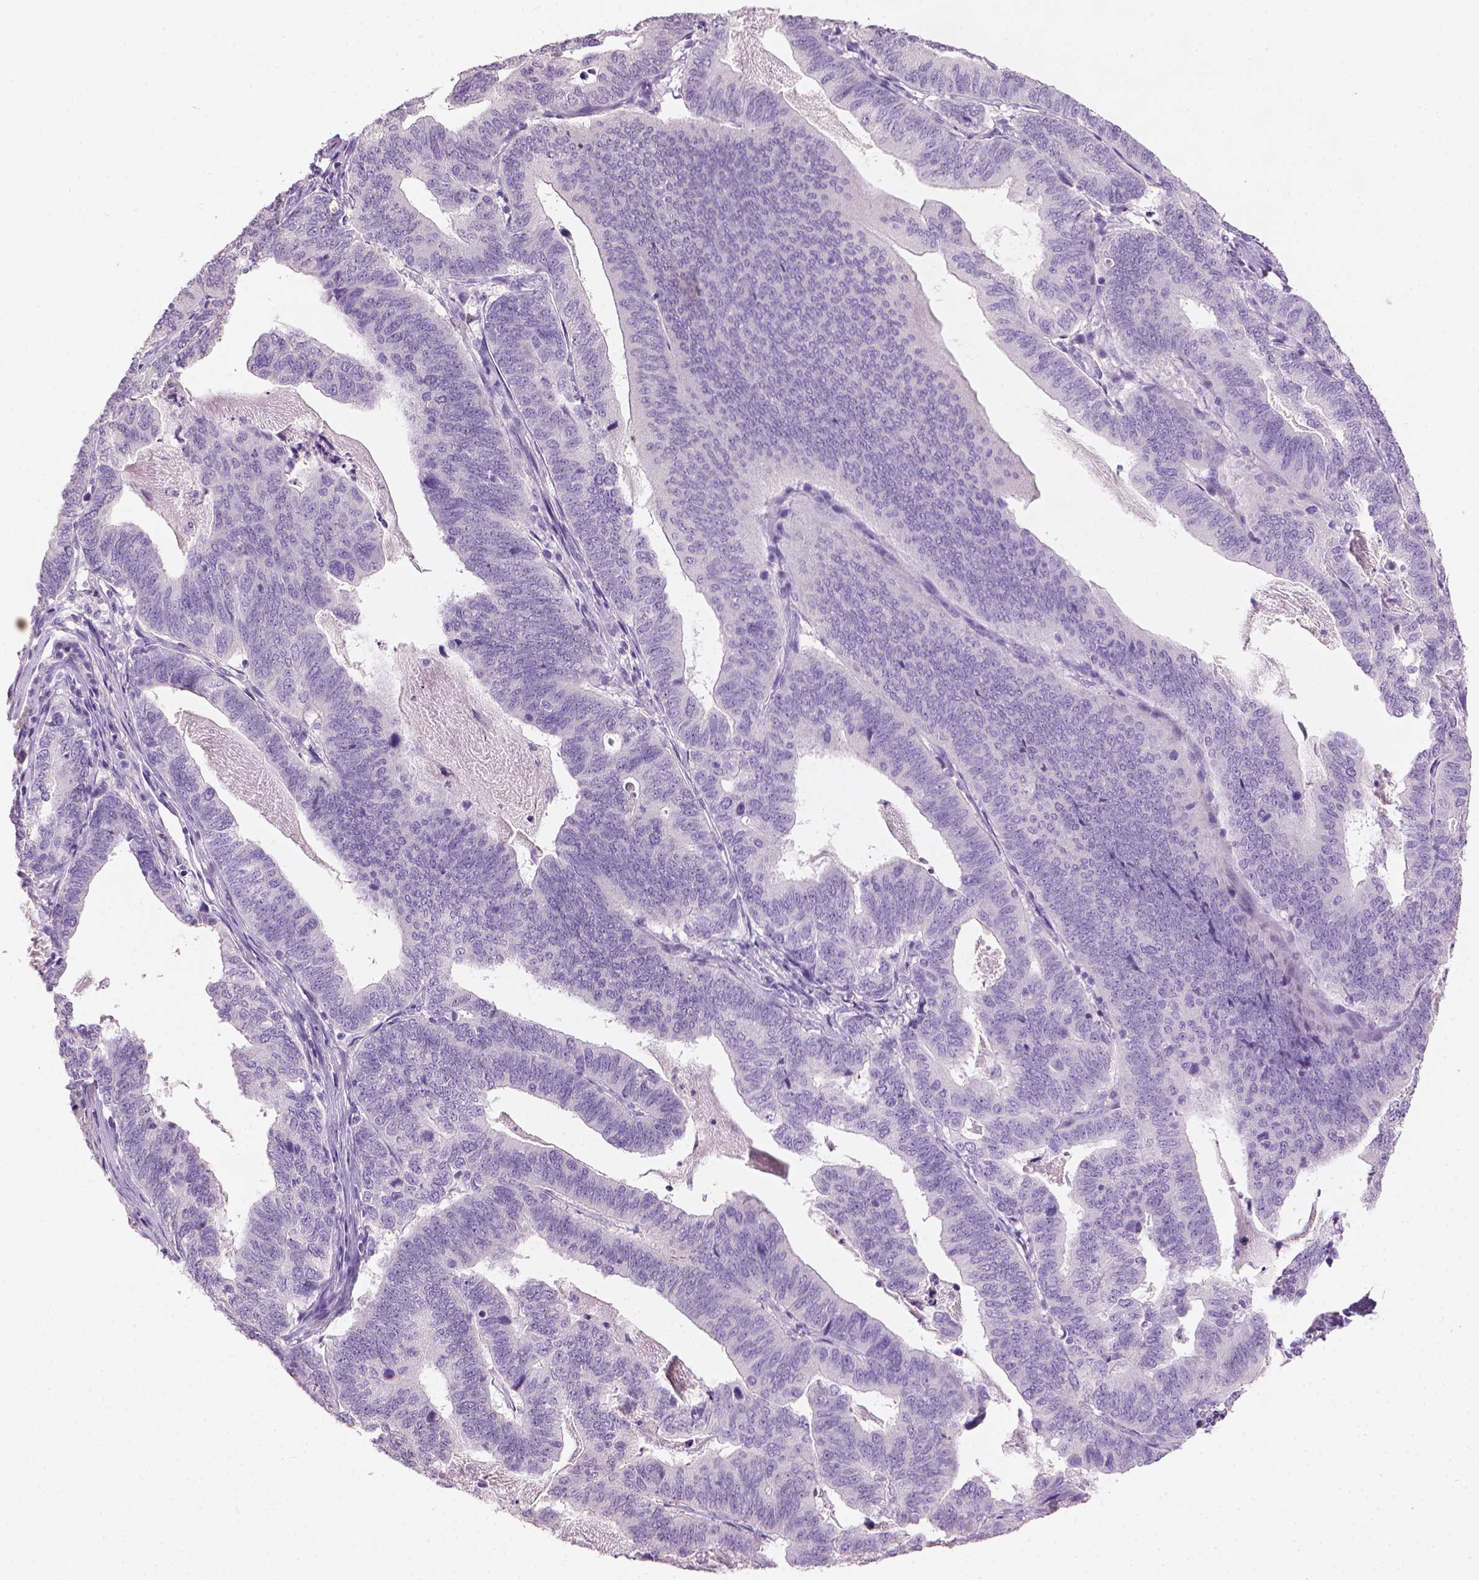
{"staining": {"intensity": "negative", "quantity": "none", "location": "none"}, "tissue": "stomach cancer", "cell_type": "Tumor cells", "image_type": "cancer", "snomed": [{"axis": "morphology", "description": "Adenocarcinoma, NOS"}, {"axis": "topography", "description": "Stomach, upper"}], "caption": "Immunohistochemistry (IHC) of adenocarcinoma (stomach) exhibits no expression in tumor cells.", "gene": "MLANA", "patient": {"sex": "female", "age": 67}}